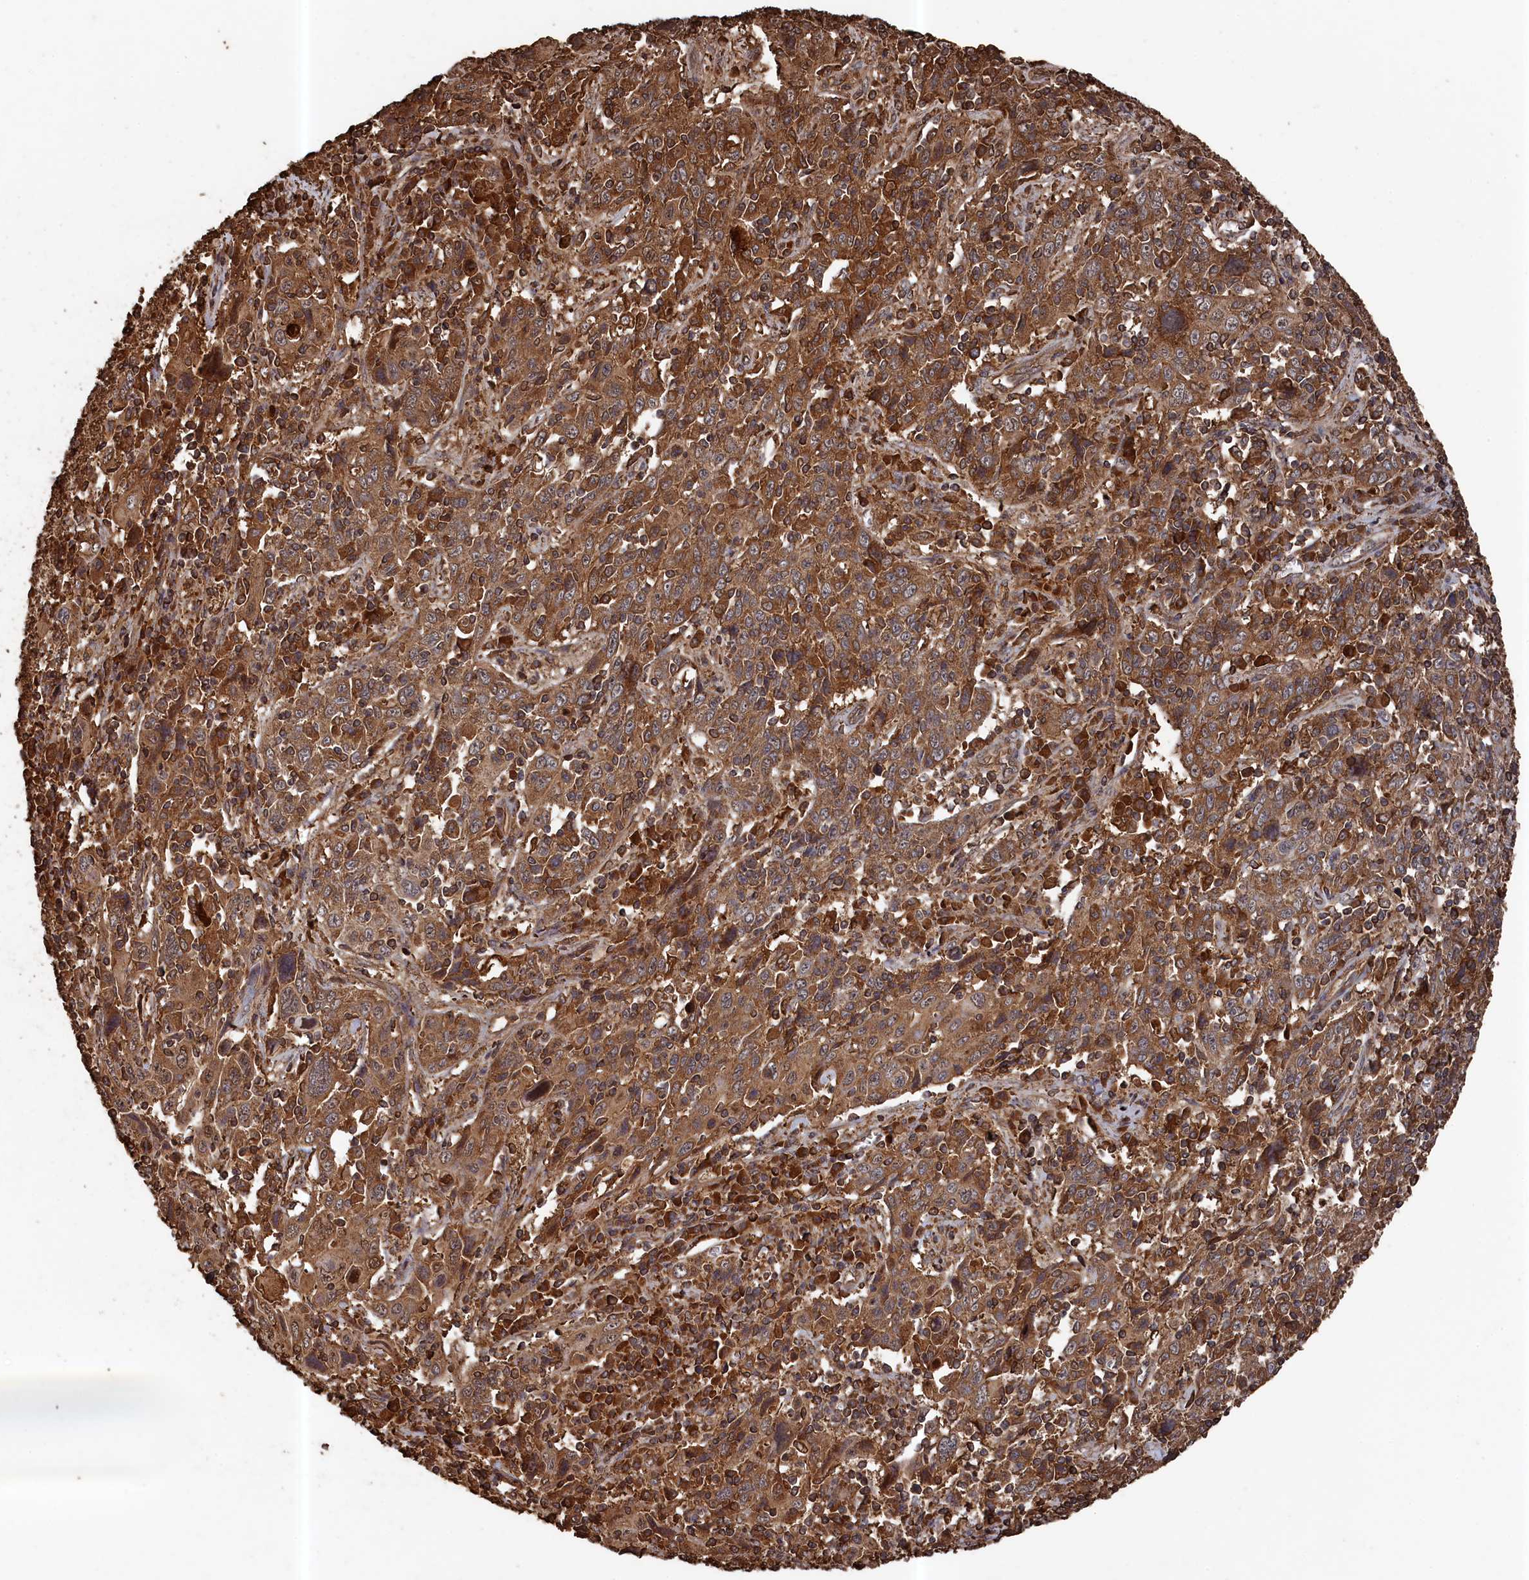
{"staining": {"intensity": "strong", "quantity": ">75%", "location": "cytoplasmic/membranous"}, "tissue": "cervical cancer", "cell_type": "Tumor cells", "image_type": "cancer", "snomed": [{"axis": "morphology", "description": "Squamous cell carcinoma, NOS"}, {"axis": "topography", "description": "Cervix"}], "caption": "The immunohistochemical stain labels strong cytoplasmic/membranous expression in tumor cells of cervical squamous cell carcinoma tissue. (DAB (3,3'-diaminobenzidine) IHC, brown staining for protein, blue staining for nuclei).", "gene": "SNX33", "patient": {"sex": "female", "age": 46}}